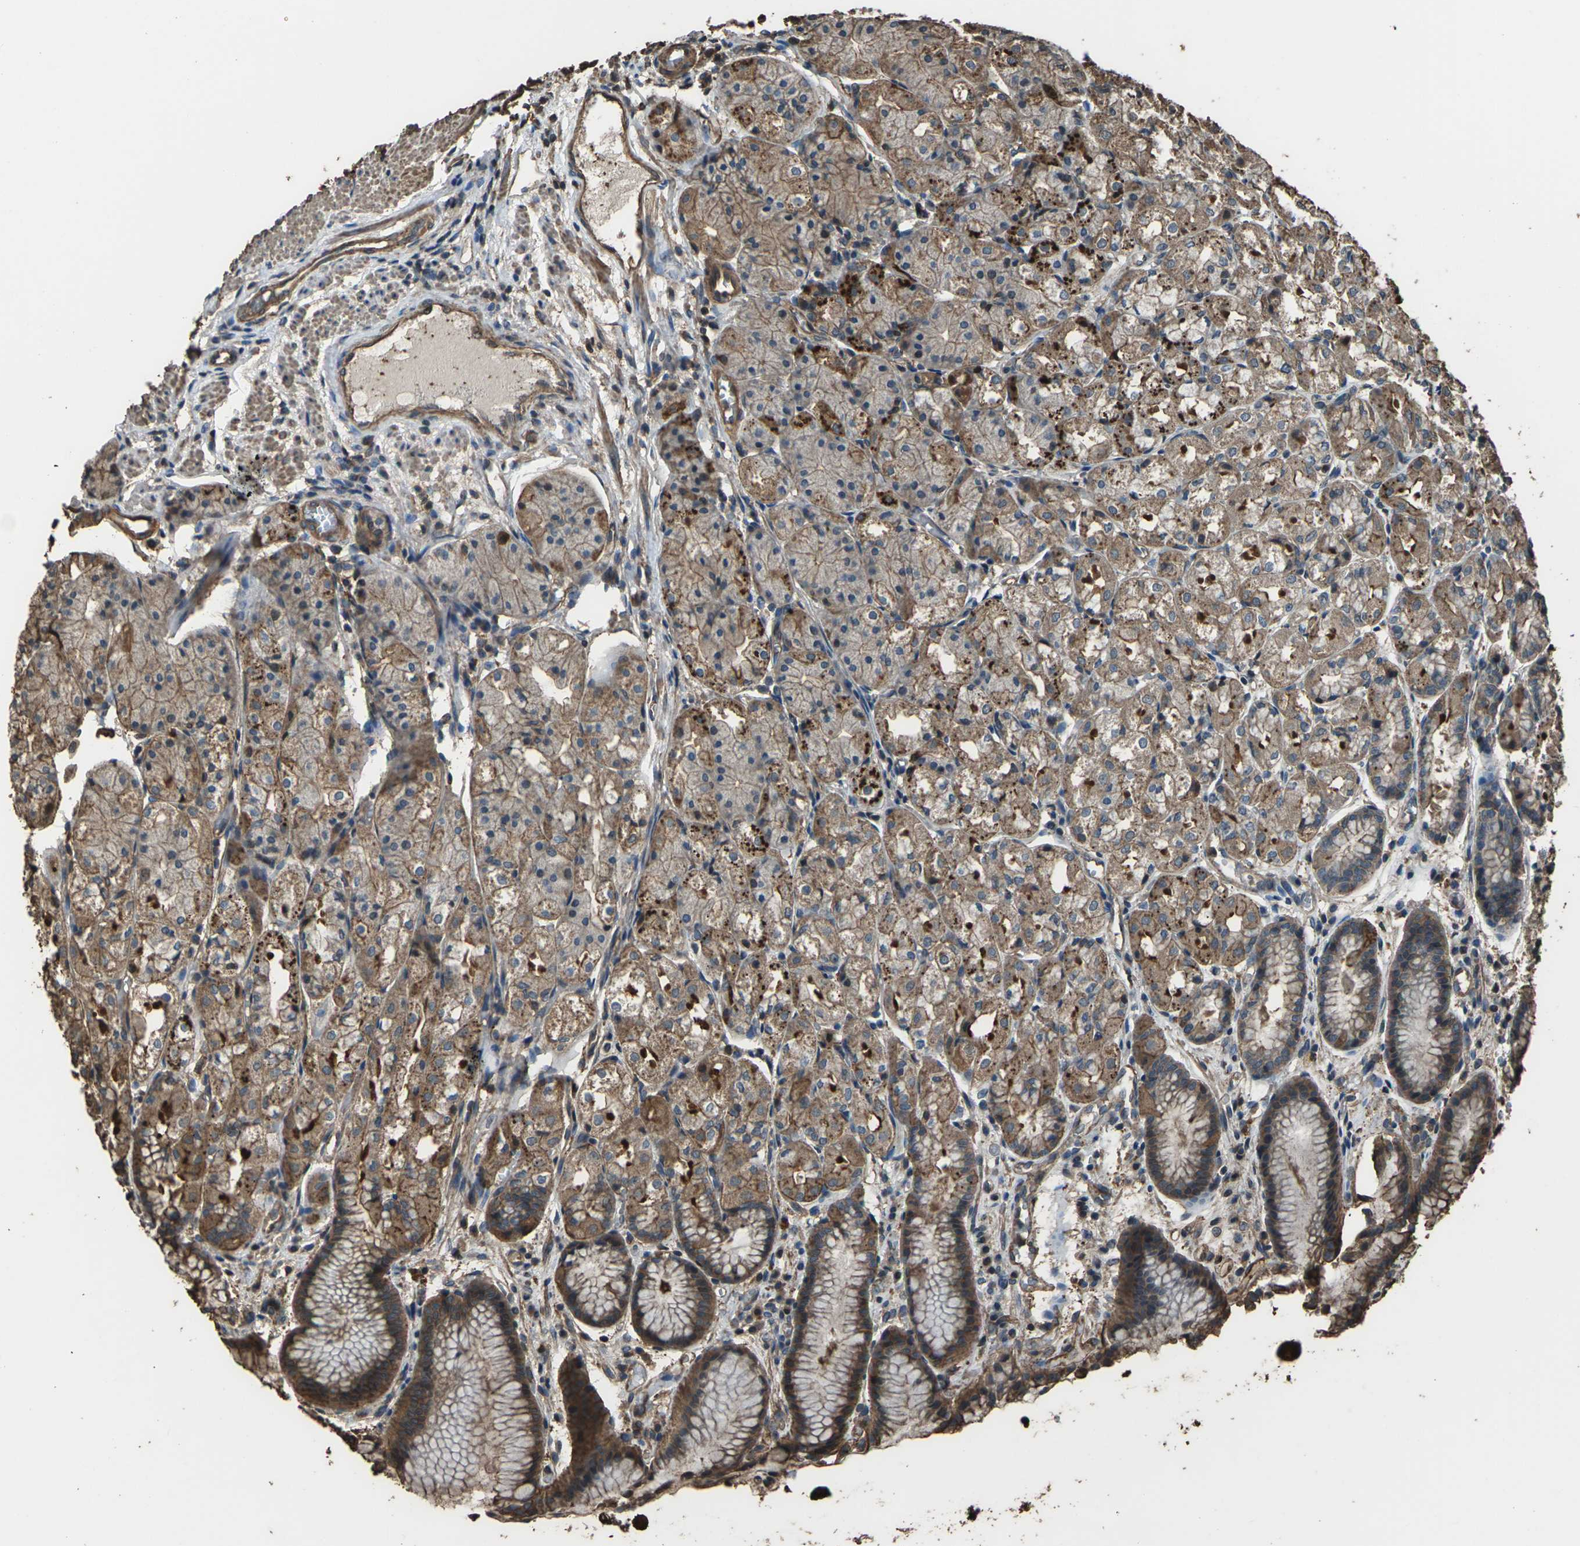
{"staining": {"intensity": "moderate", "quantity": ">75%", "location": "cytoplasmic/membranous"}, "tissue": "stomach", "cell_type": "Glandular cells", "image_type": "normal", "snomed": [{"axis": "morphology", "description": "Normal tissue, NOS"}, {"axis": "topography", "description": "Stomach, upper"}], "caption": "Glandular cells exhibit medium levels of moderate cytoplasmic/membranous staining in approximately >75% of cells in benign human stomach. The protein of interest is shown in brown color, while the nuclei are stained blue.", "gene": "DHPS", "patient": {"sex": "male", "age": 72}}